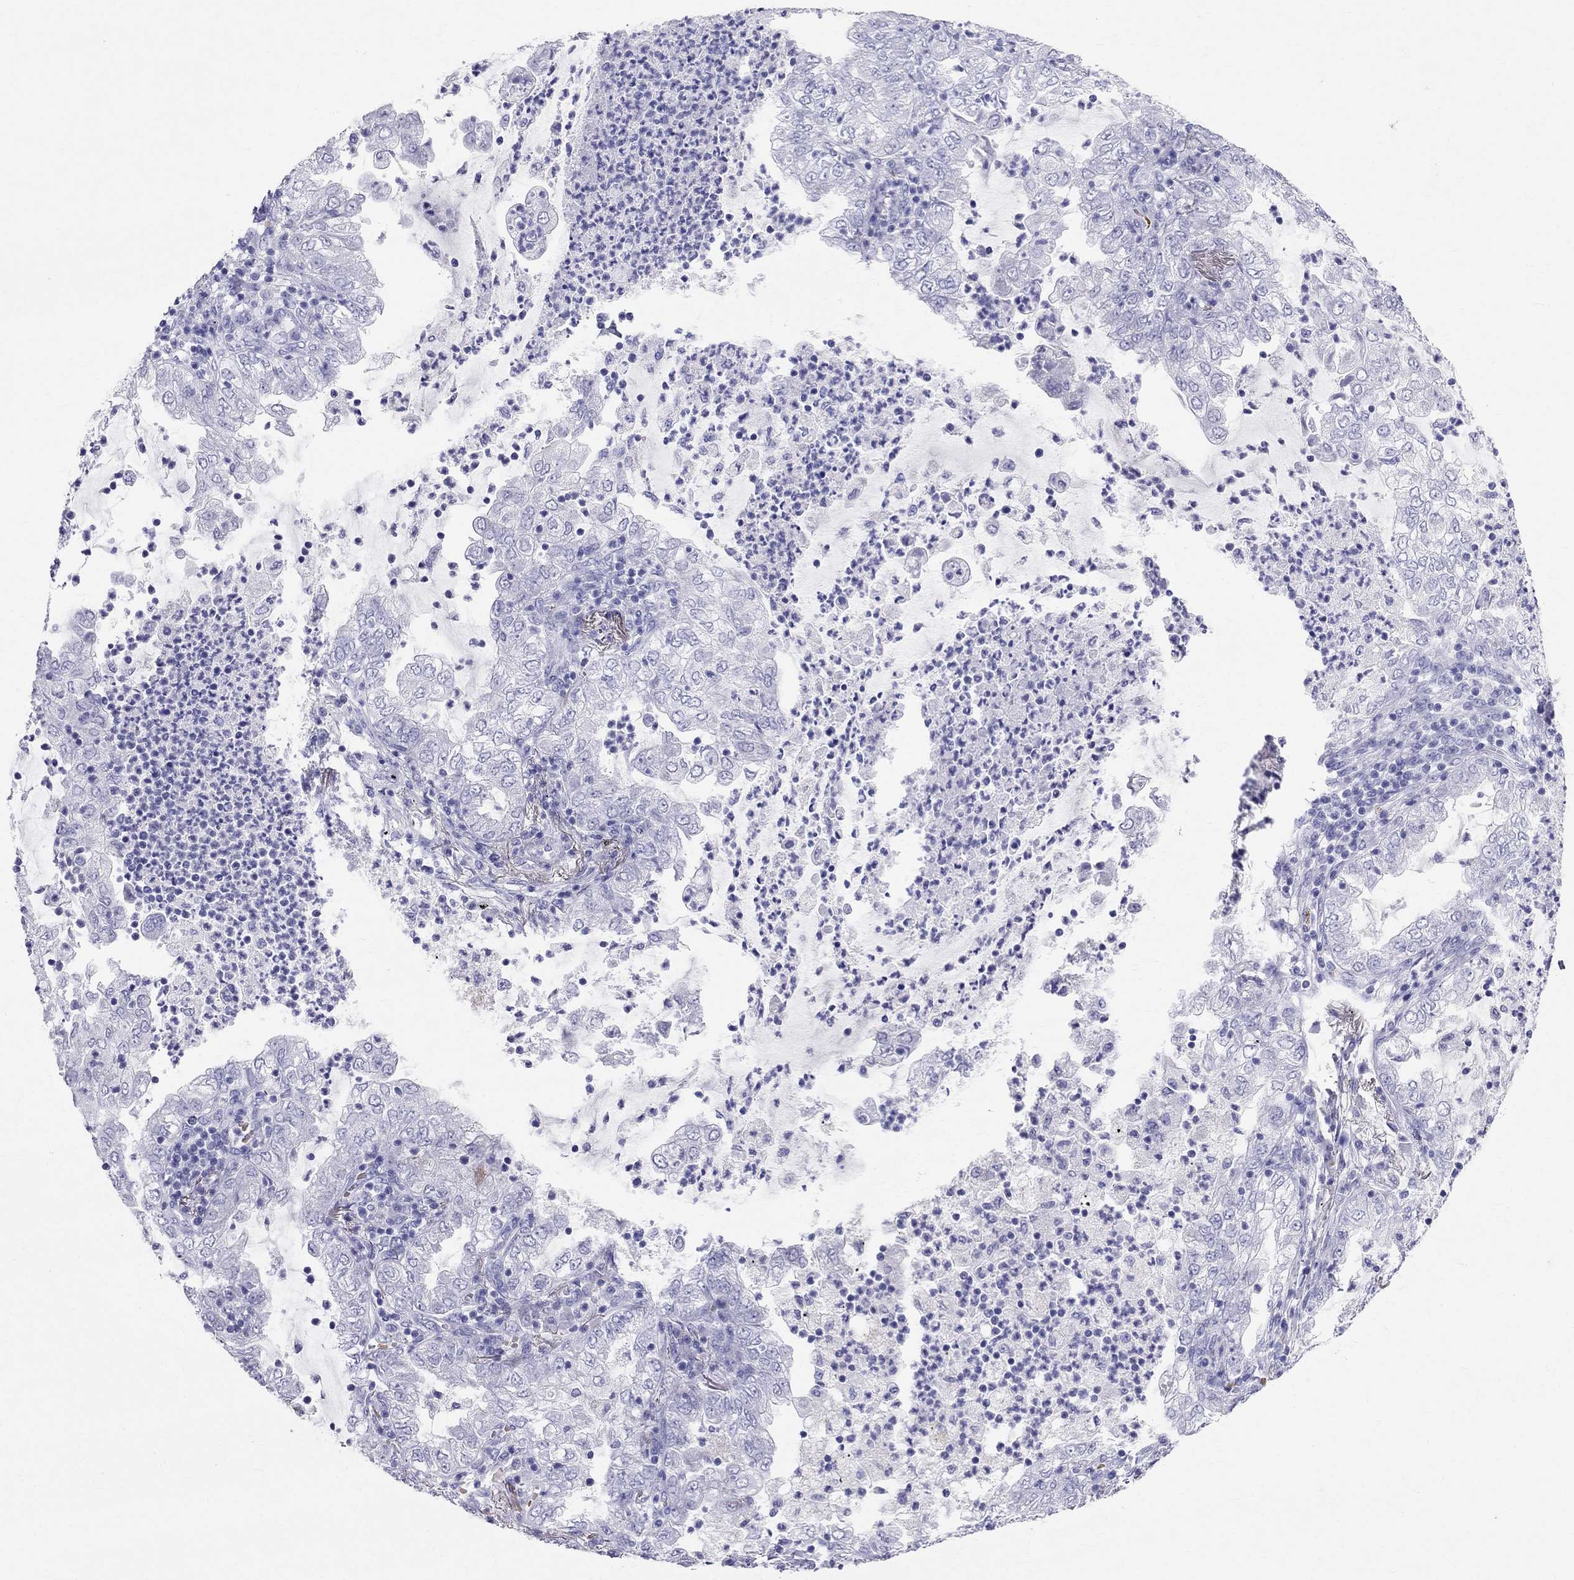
{"staining": {"intensity": "negative", "quantity": "none", "location": "none"}, "tissue": "lung cancer", "cell_type": "Tumor cells", "image_type": "cancer", "snomed": [{"axis": "morphology", "description": "Adenocarcinoma, NOS"}, {"axis": "topography", "description": "Lung"}], "caption": "Protein analysis of adenocarcinoma (lung) exhibits no significant staining in tumor cells.", "gene": "DNAAF6", "patient": {"sex": "female", "age": 73}}